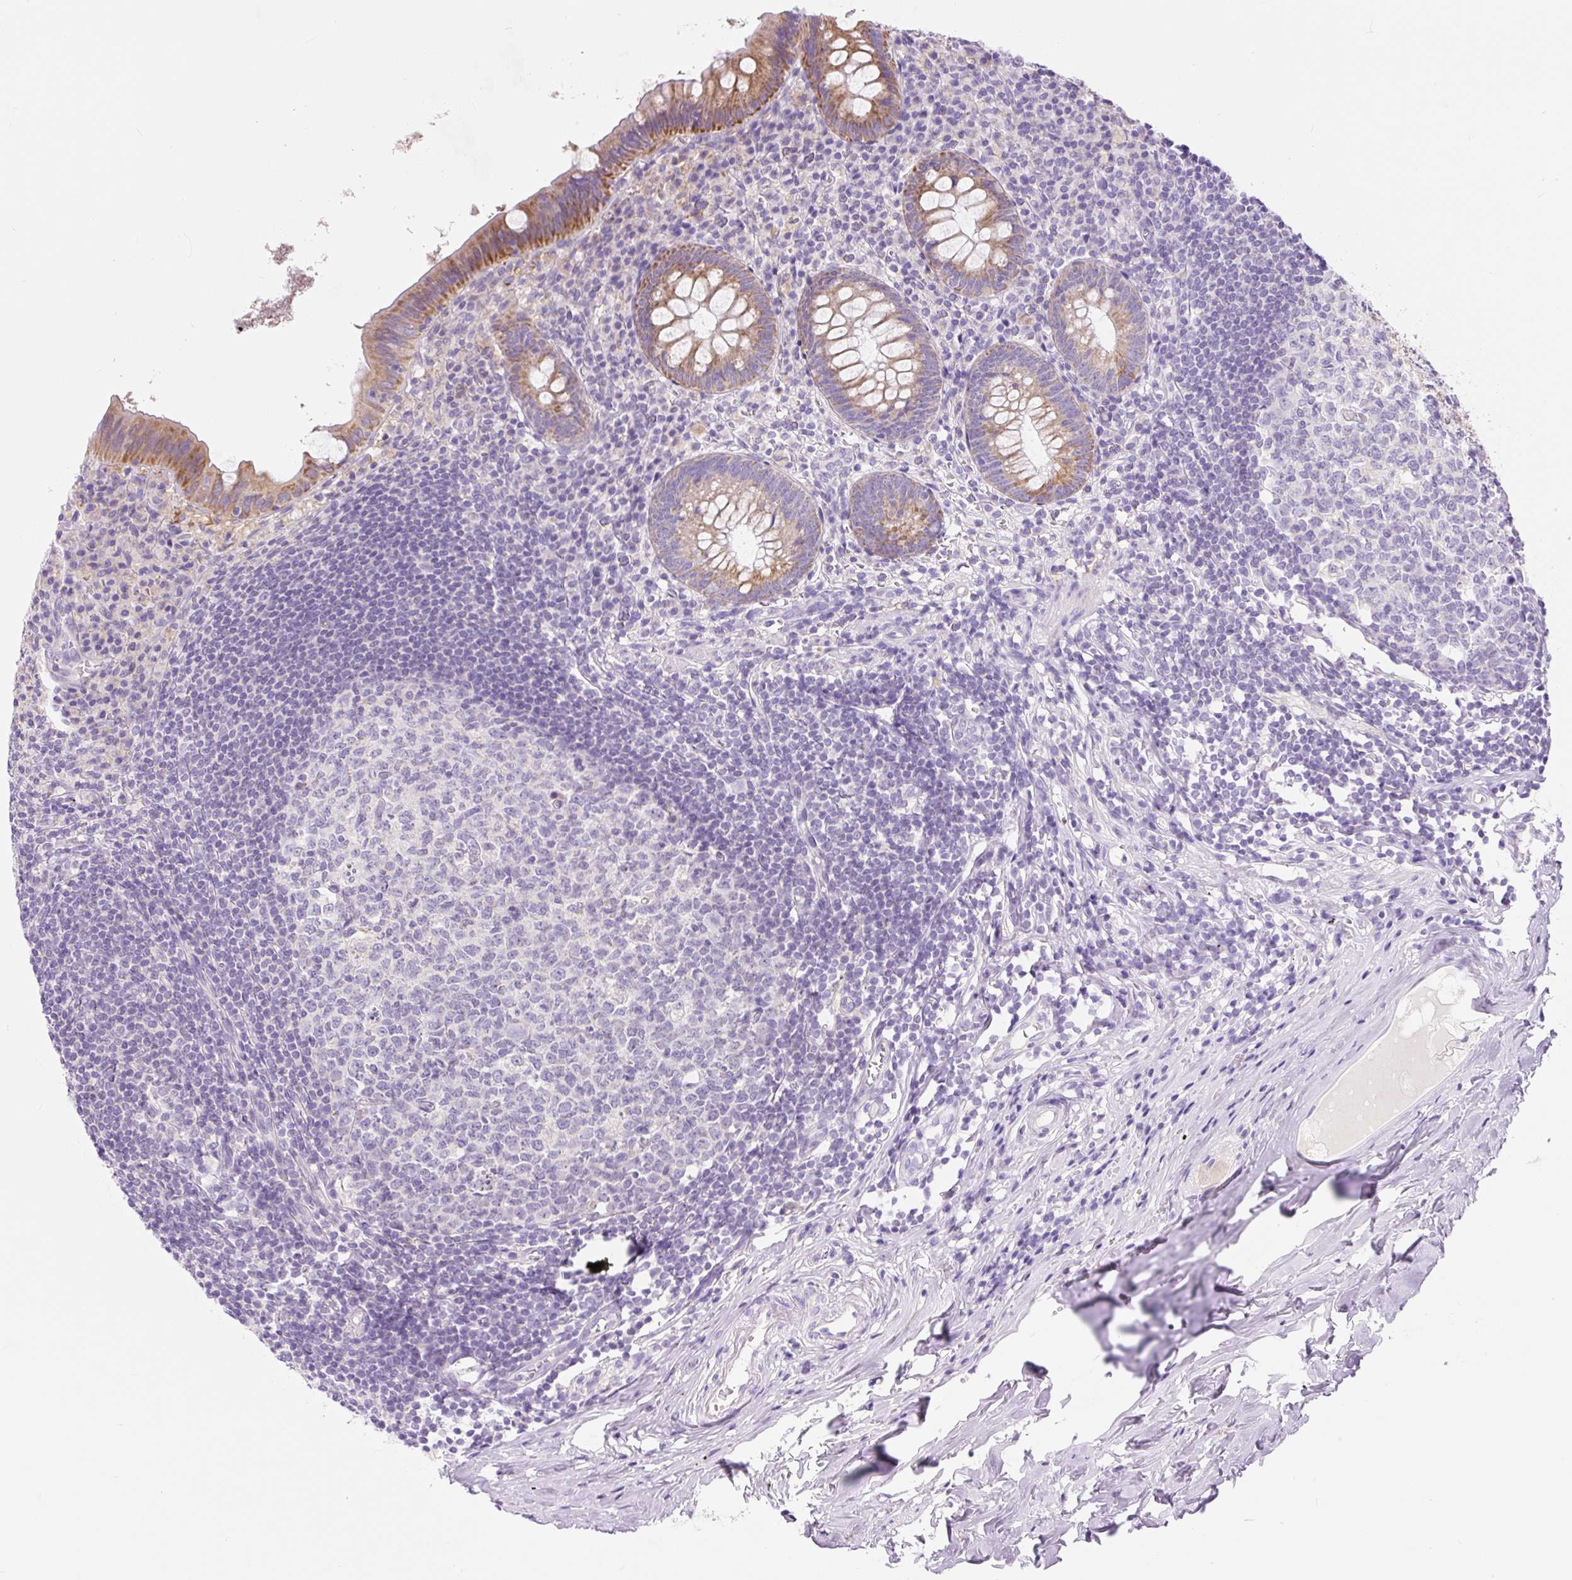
{"staining": {"intensity": "moderate", "quantity": ">75%", "location": "cytoplasmic/membranous"}, "tissue": "appendix", "cell_type": "Glandular cells", "image_type": "normal", "snomed": [{"axis": "morphology", "description": "Normal tissue, NOS"}, {"axis": "topography", "description": "Appendix"}], "caption": "This is a micrograph of immunohistochemistry (IHC) staining of unremarkable appendix, which shows moderate staining in the cytoplasmic/membranous of glandular cells.", "gene": "NDST3", "patient": {"sex": "female", "age": 51}}